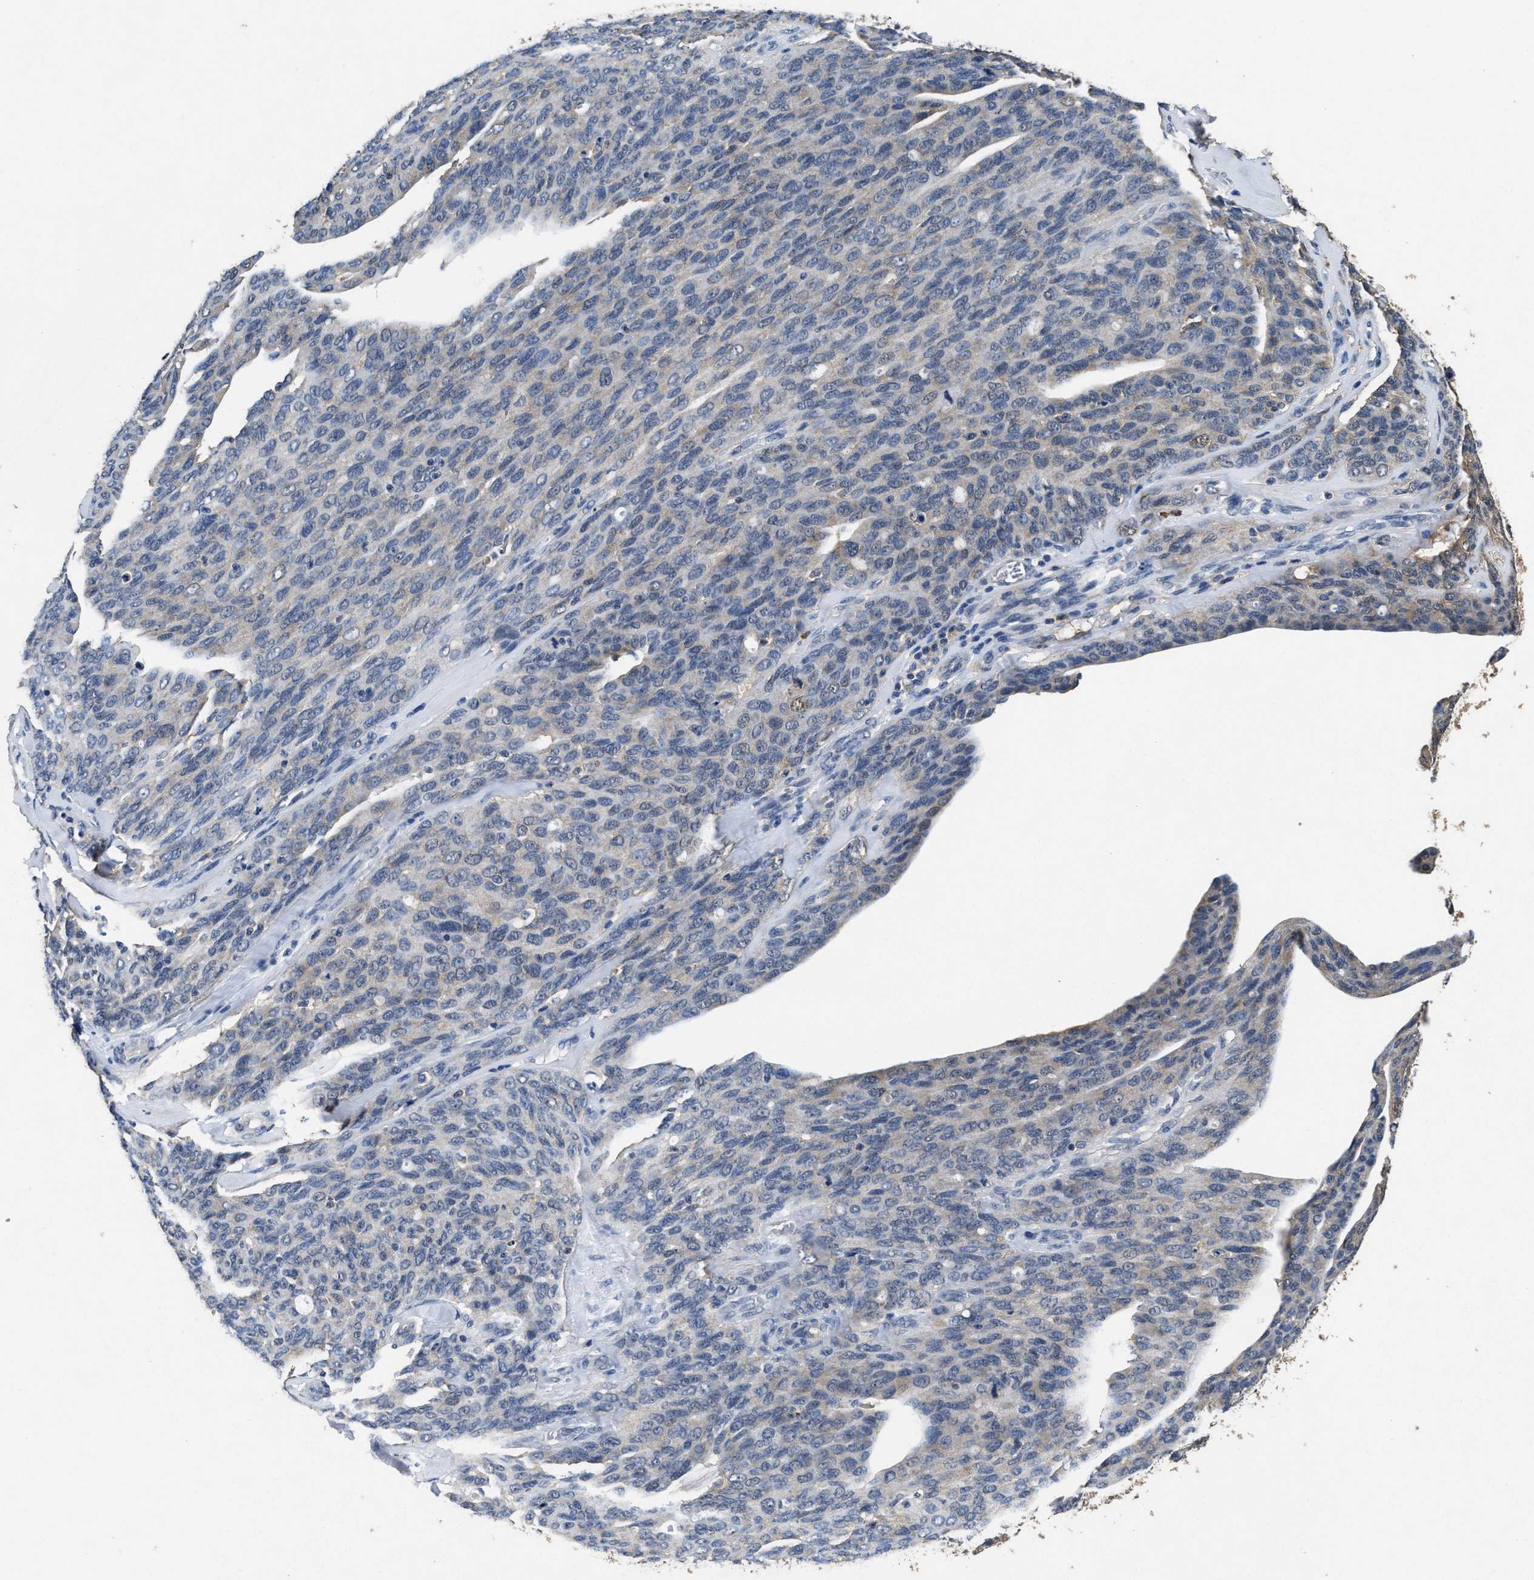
{"staining": {"intensity": "weak", "quantity": "<25%", "location": "cytoplasmic/membranous"}, "tissue": "ovarian cancer", "cell_type": "Tumor cells", "image_type": "cancer", "snomed": [{"axis": "morphology", "description": "Carcinoma, endometroid"}, {"axis": "topography", "description": "Ovary"}], "caption": "This is a histopathology image of immunohistochemistry (IHC) staining of ovarian cancer, which shows no expression in tumor cells.", "gene": "ACAT2", "patient": {"sex": "female", "age": 60}}